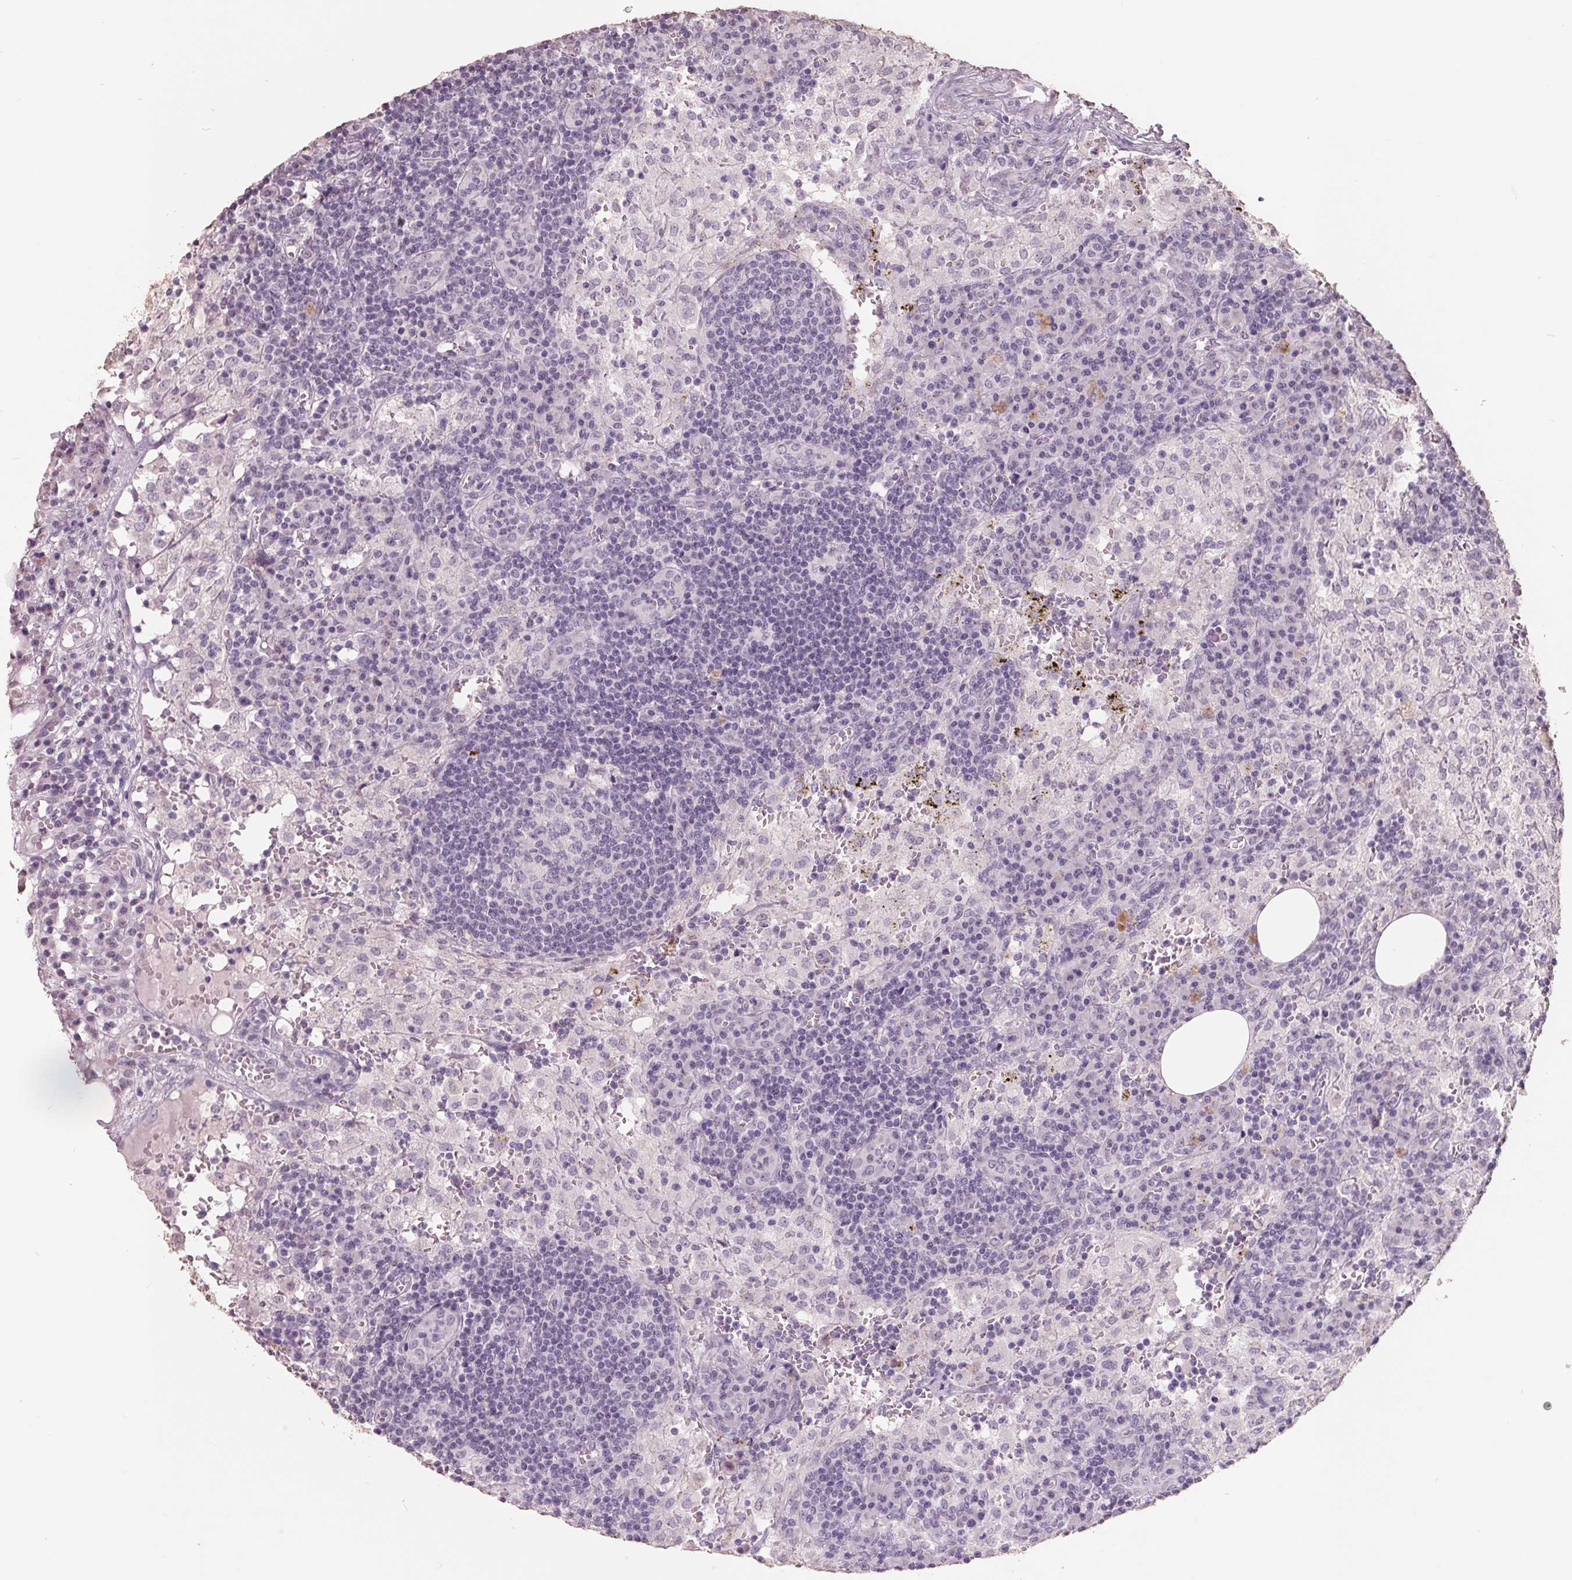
{"staining": {"intensity": "negative", "quantity": "none", "location": "none"}, "tissue": "lymph node", "cell_type": "Germinal center cells", "image_type": "normal", "snomed": [{"axis": "morphology", "description": "Normal tissue, NOS"}, {"axis": "topography", "description": "Lymph node"}], "caption": "Immunohistochemistry of benign lymph node displays no expression in germinal center cells. Brightfield microscopy of immunohistochemistry stained with DAB (3,3'-diaminobenzidine) (brown) and hematoxylin (blue), captured at high magnification.", "gene": "FTCD", "patient": {"sex": "male", "age": 62}}